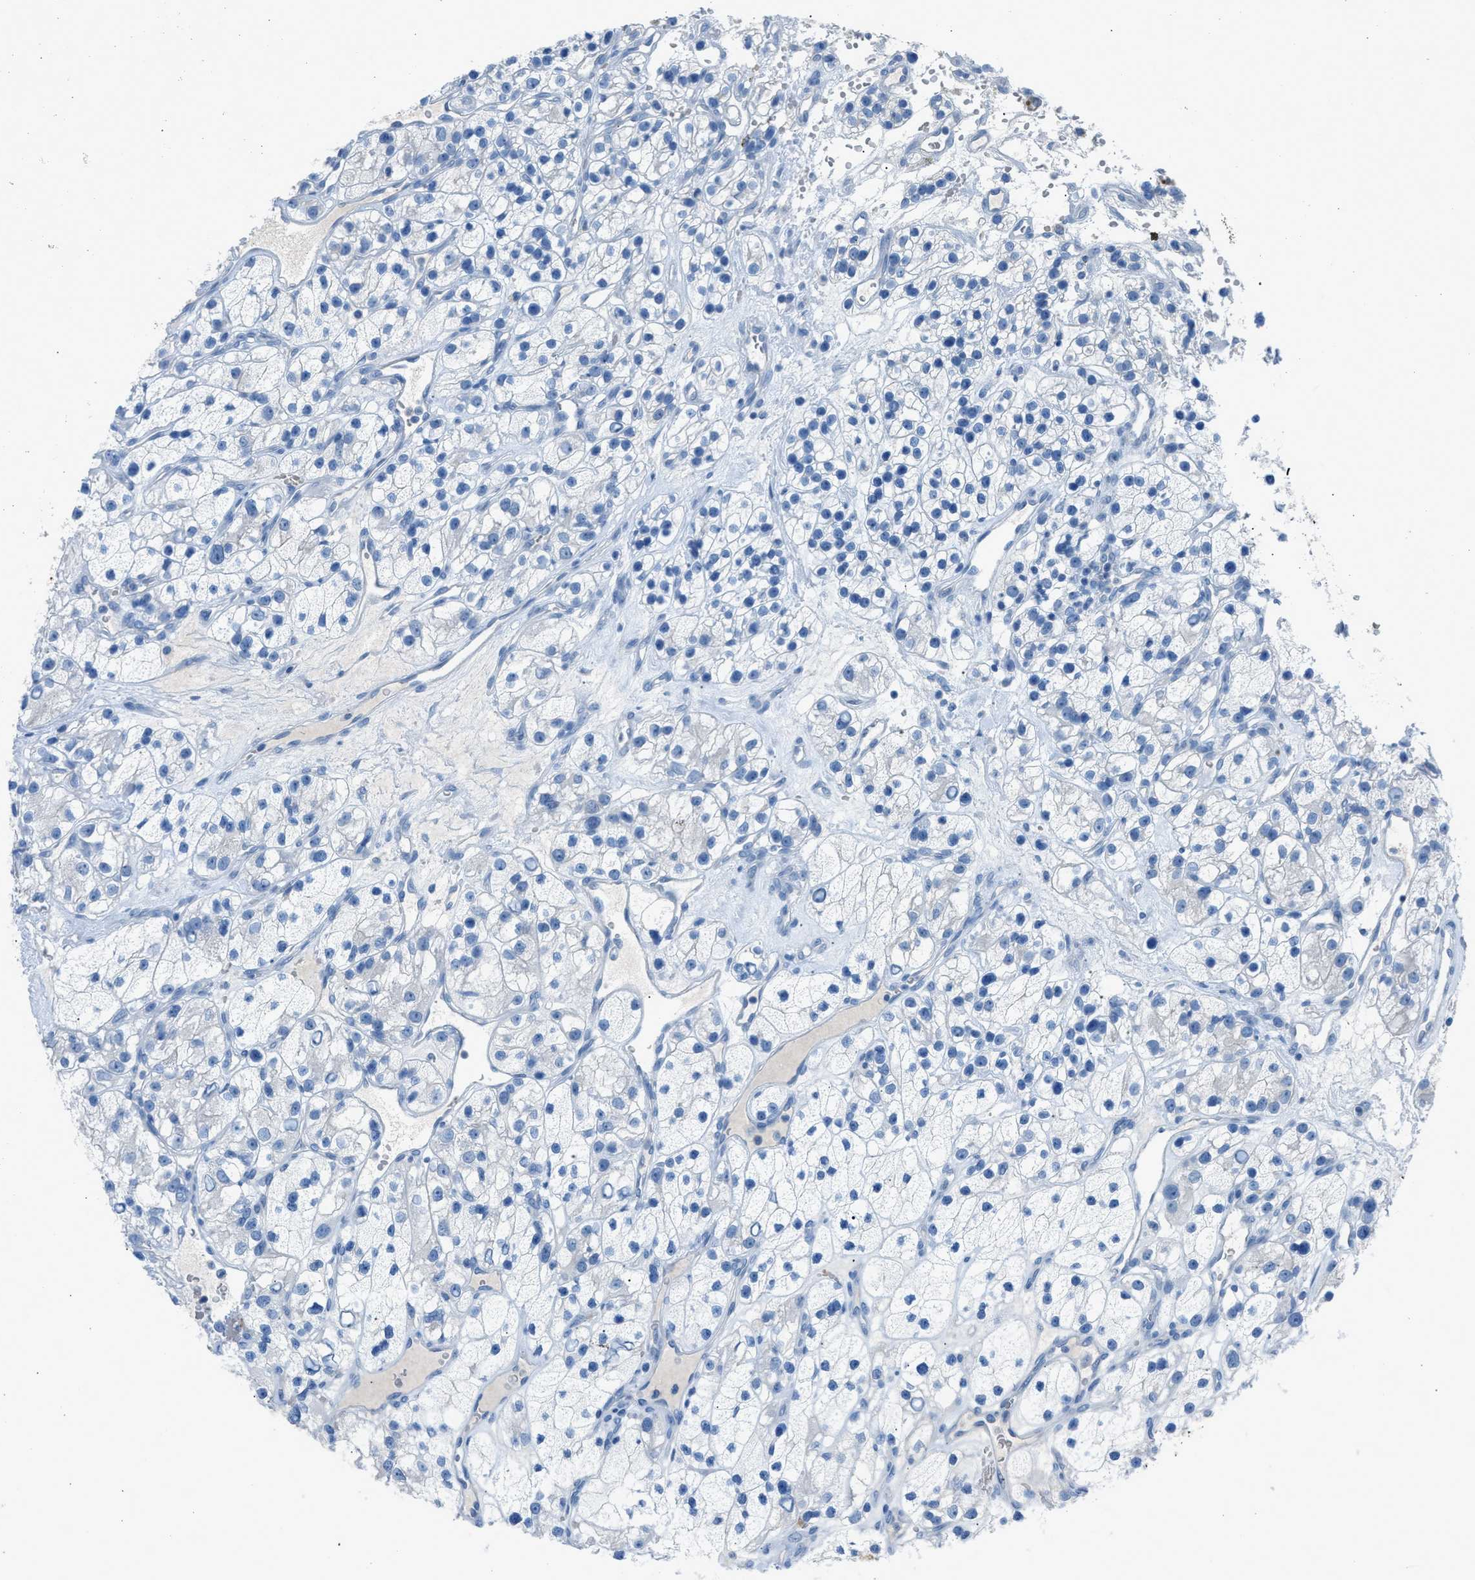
{"staining": {"intensity": "negative", "quantity": "none", "location": "none"}, "tissue": "renal cancer", "cell_type": "Tumor cells", "image_type": "cancer", "snomed": [{"axis": "morphology", "description": "Adenocarcinoma, NOS"}, {"axis": "topography", "description": "Kidney"}], "caption": "There is no significant expression in tumor cells of adenocarcinoma (renal).", "gene": "CFAP77", "patient": {"sex": "female", "age": 57}}